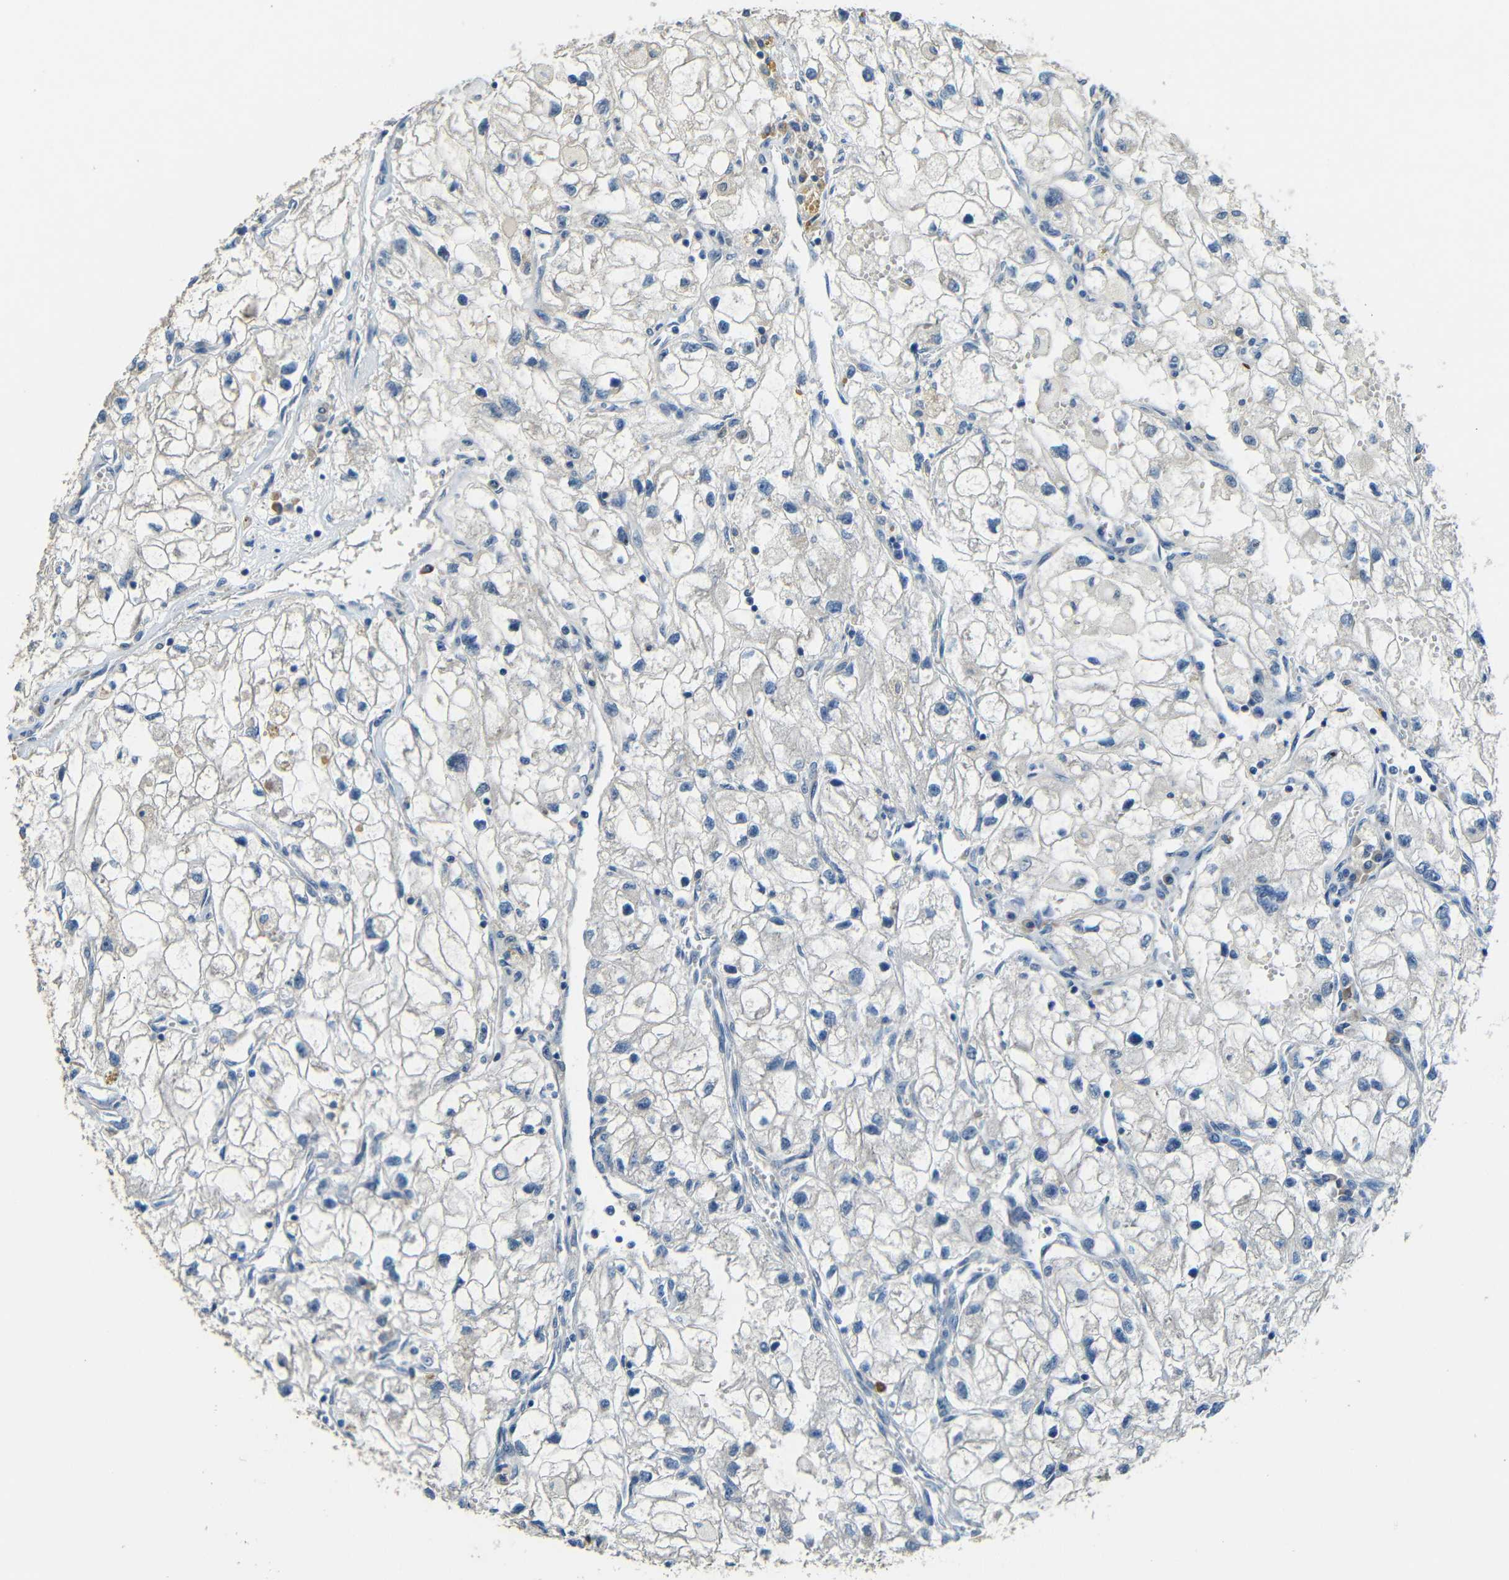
{"staining": {"intensity": "negative", "quantity": "none", "location": "none"}, "tissue": "renal cancer", "cell_type": "Tumor cells", "image_type": "cancer", "snomed": [{"axis": "morphology", "description": "Adenocarcinoma, NOS"}, {"axis": "topography", "description": "Kidney"}], "caption": "DAB immunohistochemical staining of renal cancer (adenocarcinoma) demonstrates no significant expression in tumor cells.", "gene": "FNDC3A", "patient": {"sex": "female", "age": 70}}